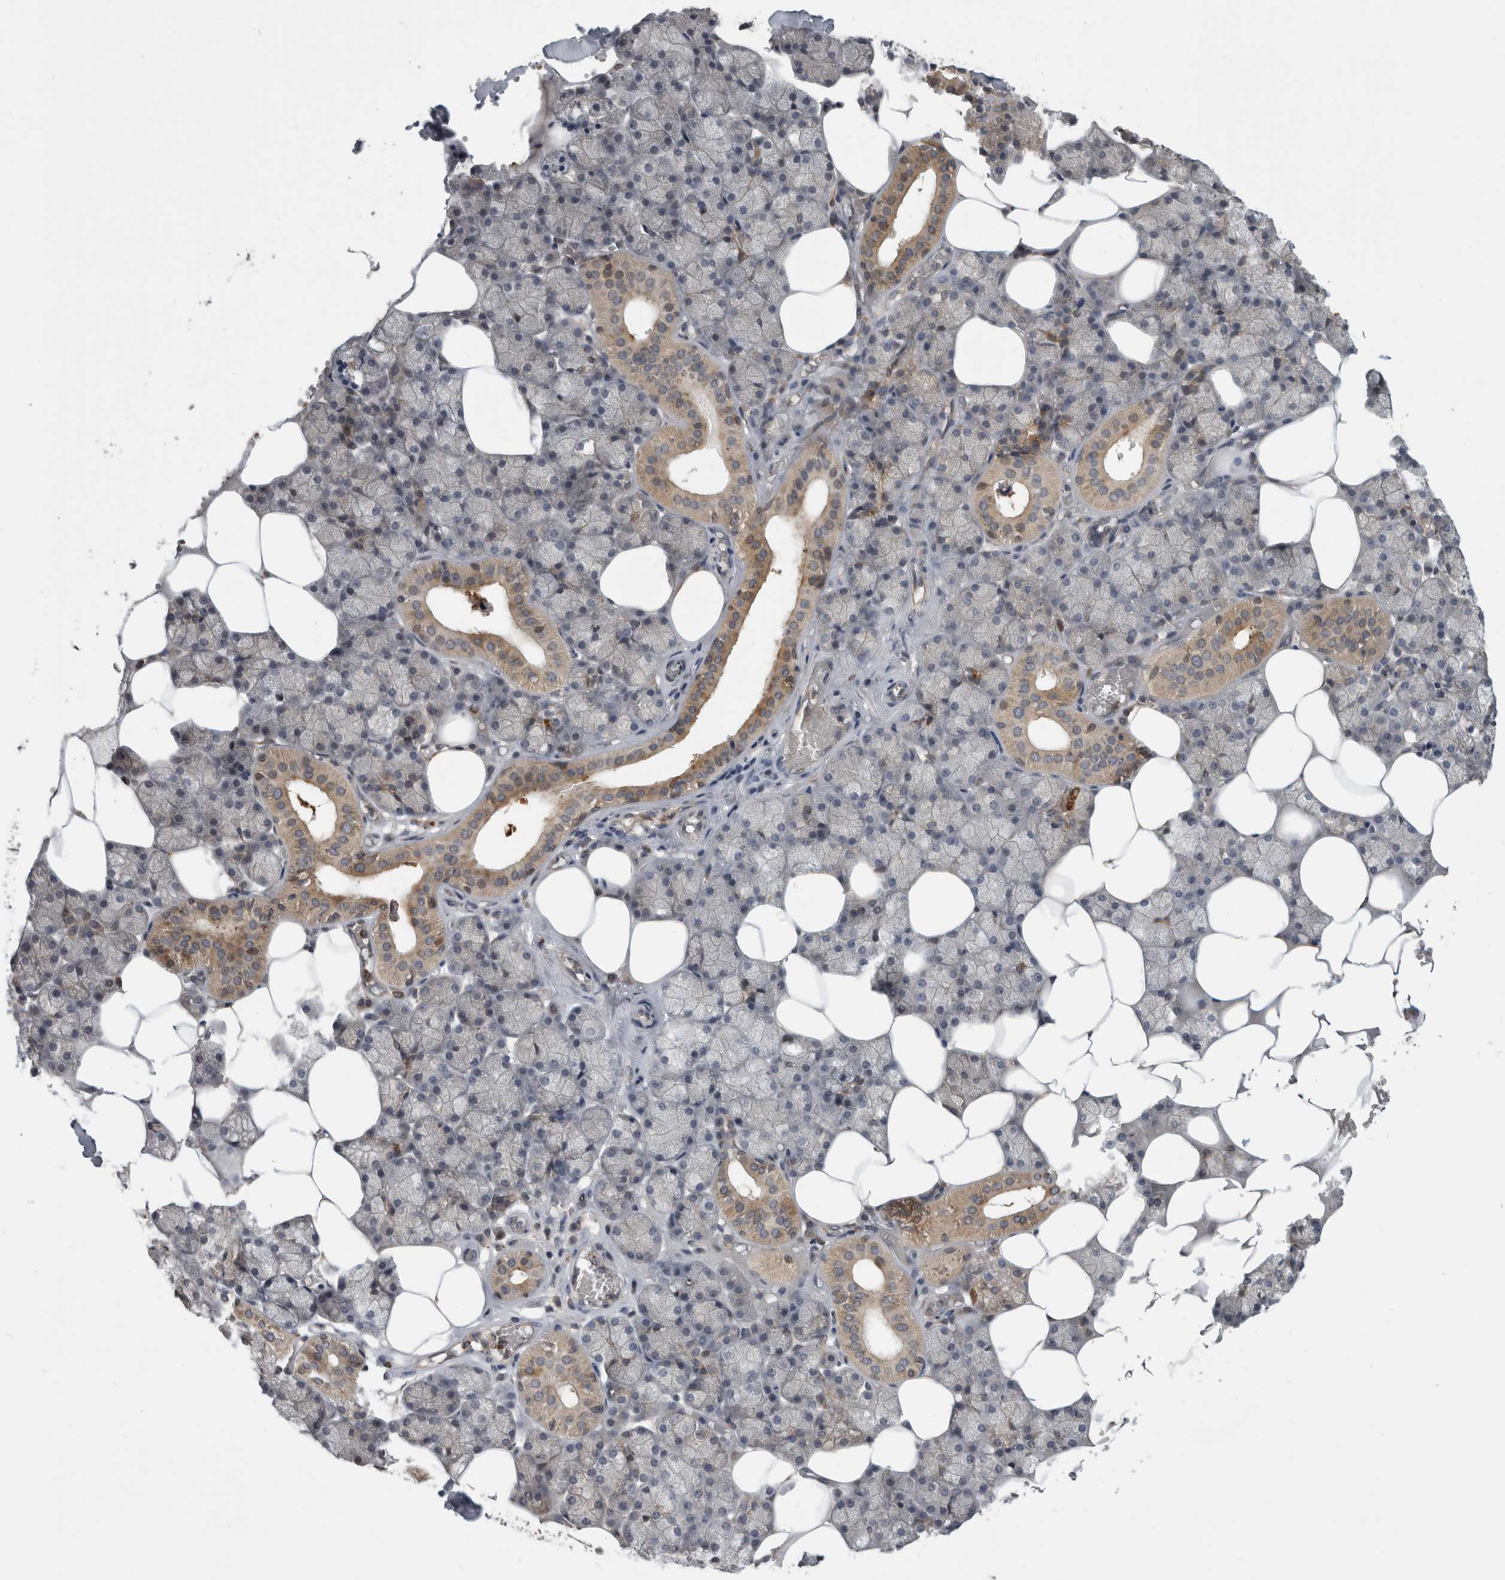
{"staining": {"intensity": "moderate", "quantity": "25%-75%", "location": "cytoplasmic/membranous"}, "tissue": "salivary gland", "cell_type": "Glandular cells", "image_type": "normal", "snomed": [{"axis": "morphology", "description": "Normal tissue, NOS"}, {"axis": "topography", "description": "Salivary gland"}], "caption": "The micrograph demonstrates a brown stain indicating the presence of a protein in the cytoplasmic/membranous of glandular cells in salivary gland.", "gene": "TRMT61B", "patient": {"sex": "male", "age": 62}}